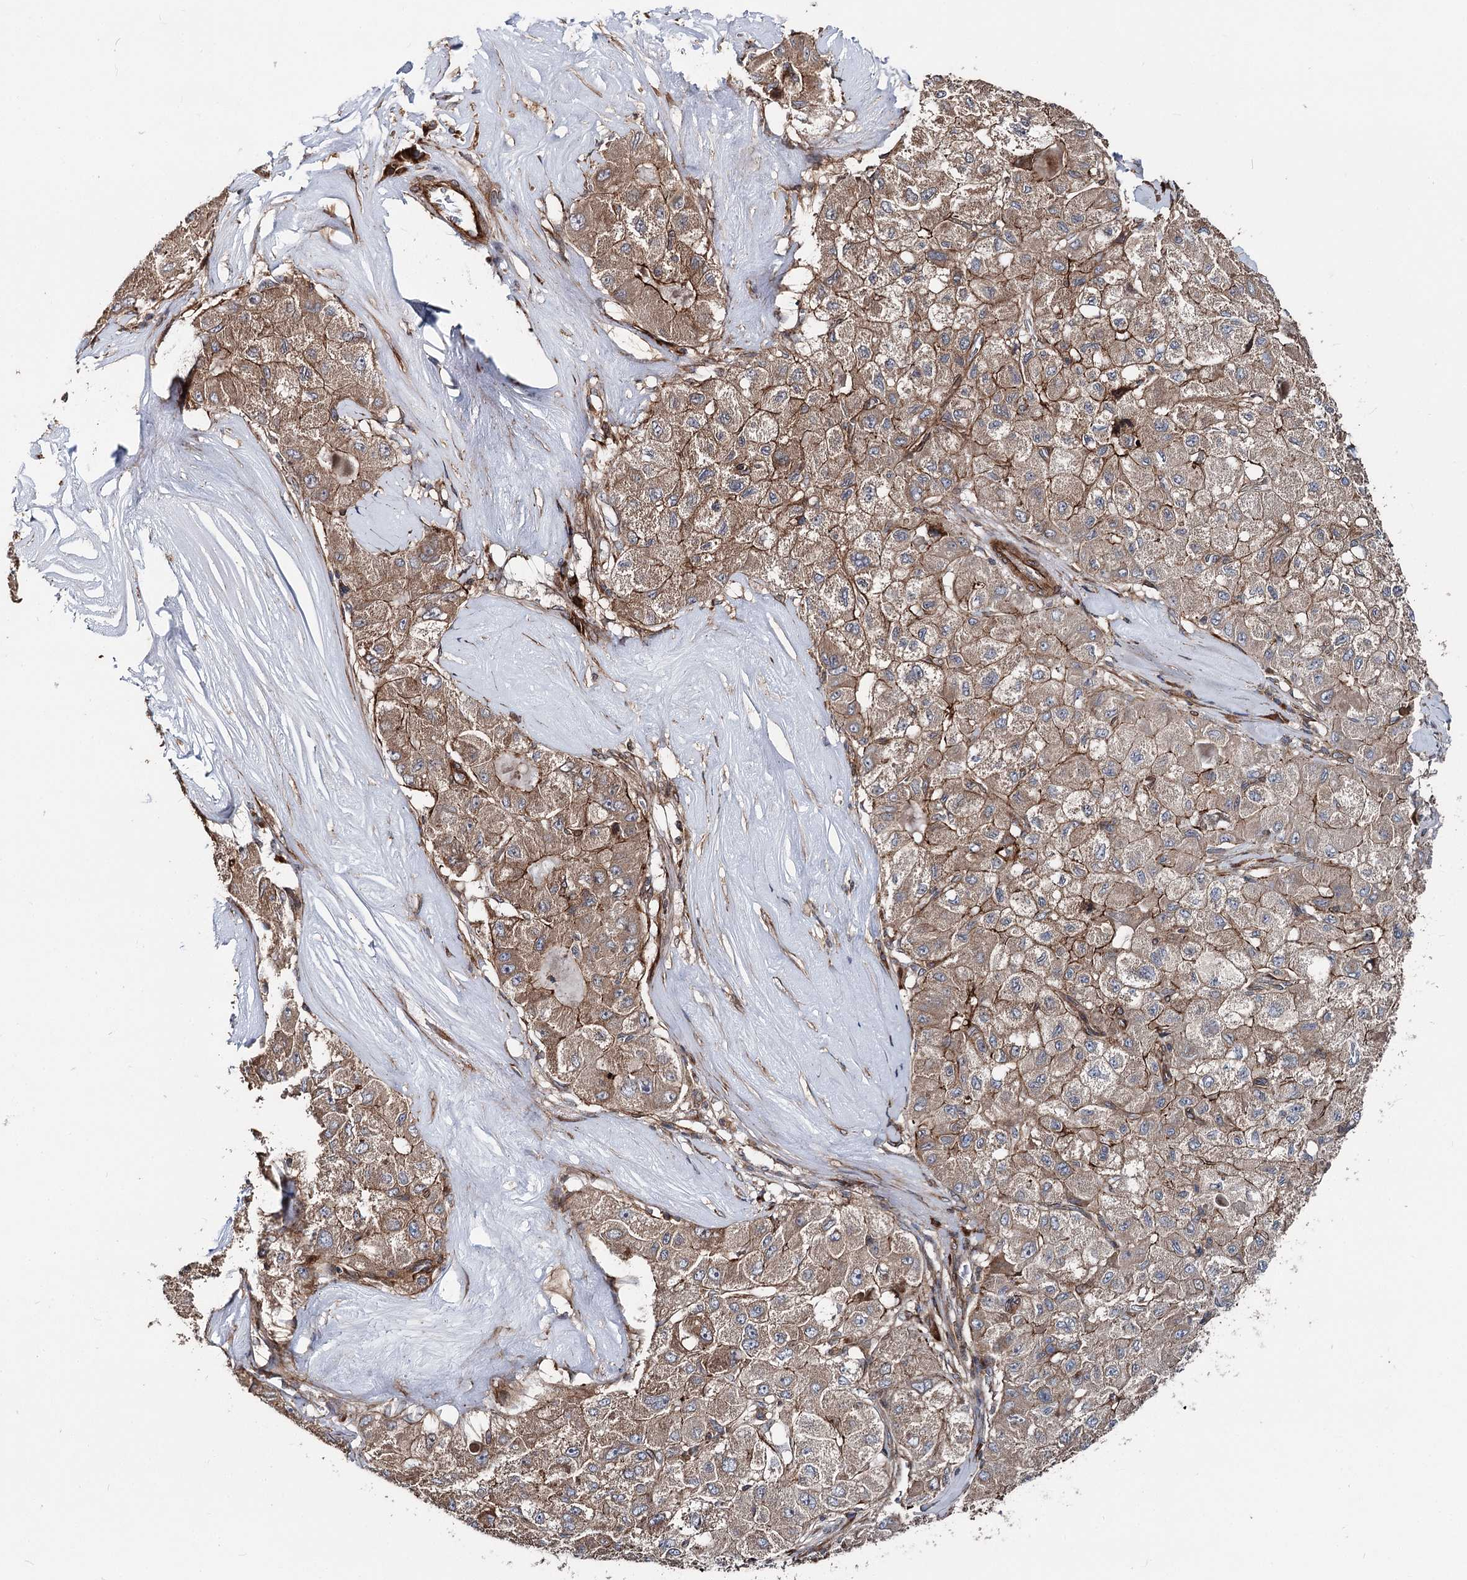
{"staining": {"intensity": "moderate", "quantity": ">75%", "location": "cytoplasmic/membranous"}, "tissue": "liver cancer", "cell_type": "Tumor cells", "image_type": "cancer", "snomed": [{"axis": "morphology", "description": "Carcinoma, Hepatocellular, NOS"}, {"axis": "topography", "description": "Liver"}], "caption": "This is a histology image of immunohistochemistry staining of liver cancer (hepatocellular carcinoma), which shows moderate positivity in the cytoplasmic/membranous of tumor cells.", "gene": "ITFG2", "patient": {"sex": "male", "age": 80}}